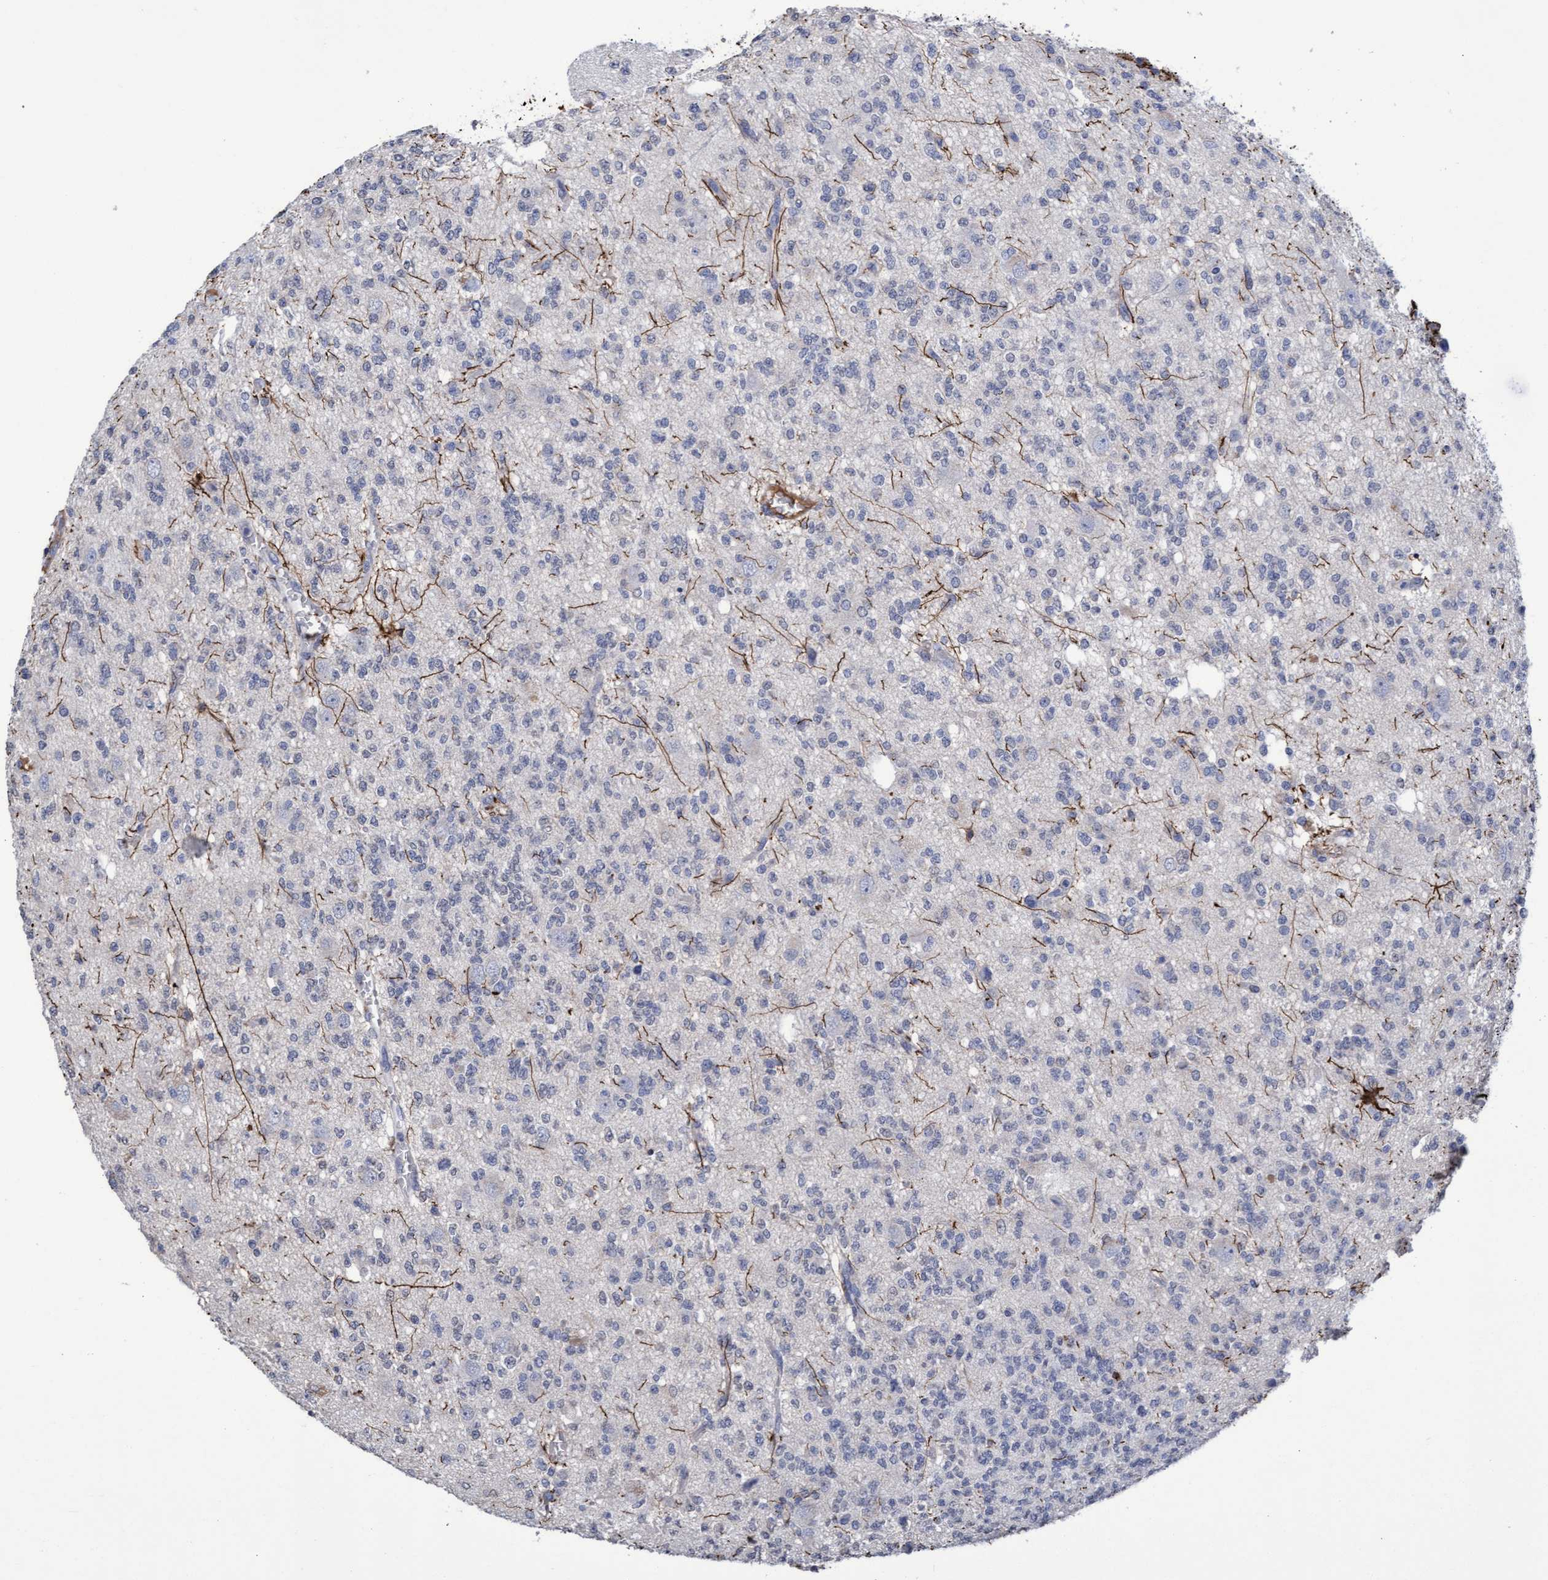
{"staining": {"intensity": "negative", "quantity": "none", "location": "none"}, "tissue": "glioma", "cell_type": "Tumor cells", "image_type": "cancer", "snomed": [{"axis": "morphology", "description": "Glioma, malignant, Low grade"}, {"axis": "topography", "description": "Brain"}], "caption": "IHC photomicrograph of neoplastic tissue: glioma stained with DAB (3,3'-diaminobenzidine) demonstrates no significant protein positivity in tumor cells.", "gene": "GPR39", "patient": {"sex": "male", "age": 38}}